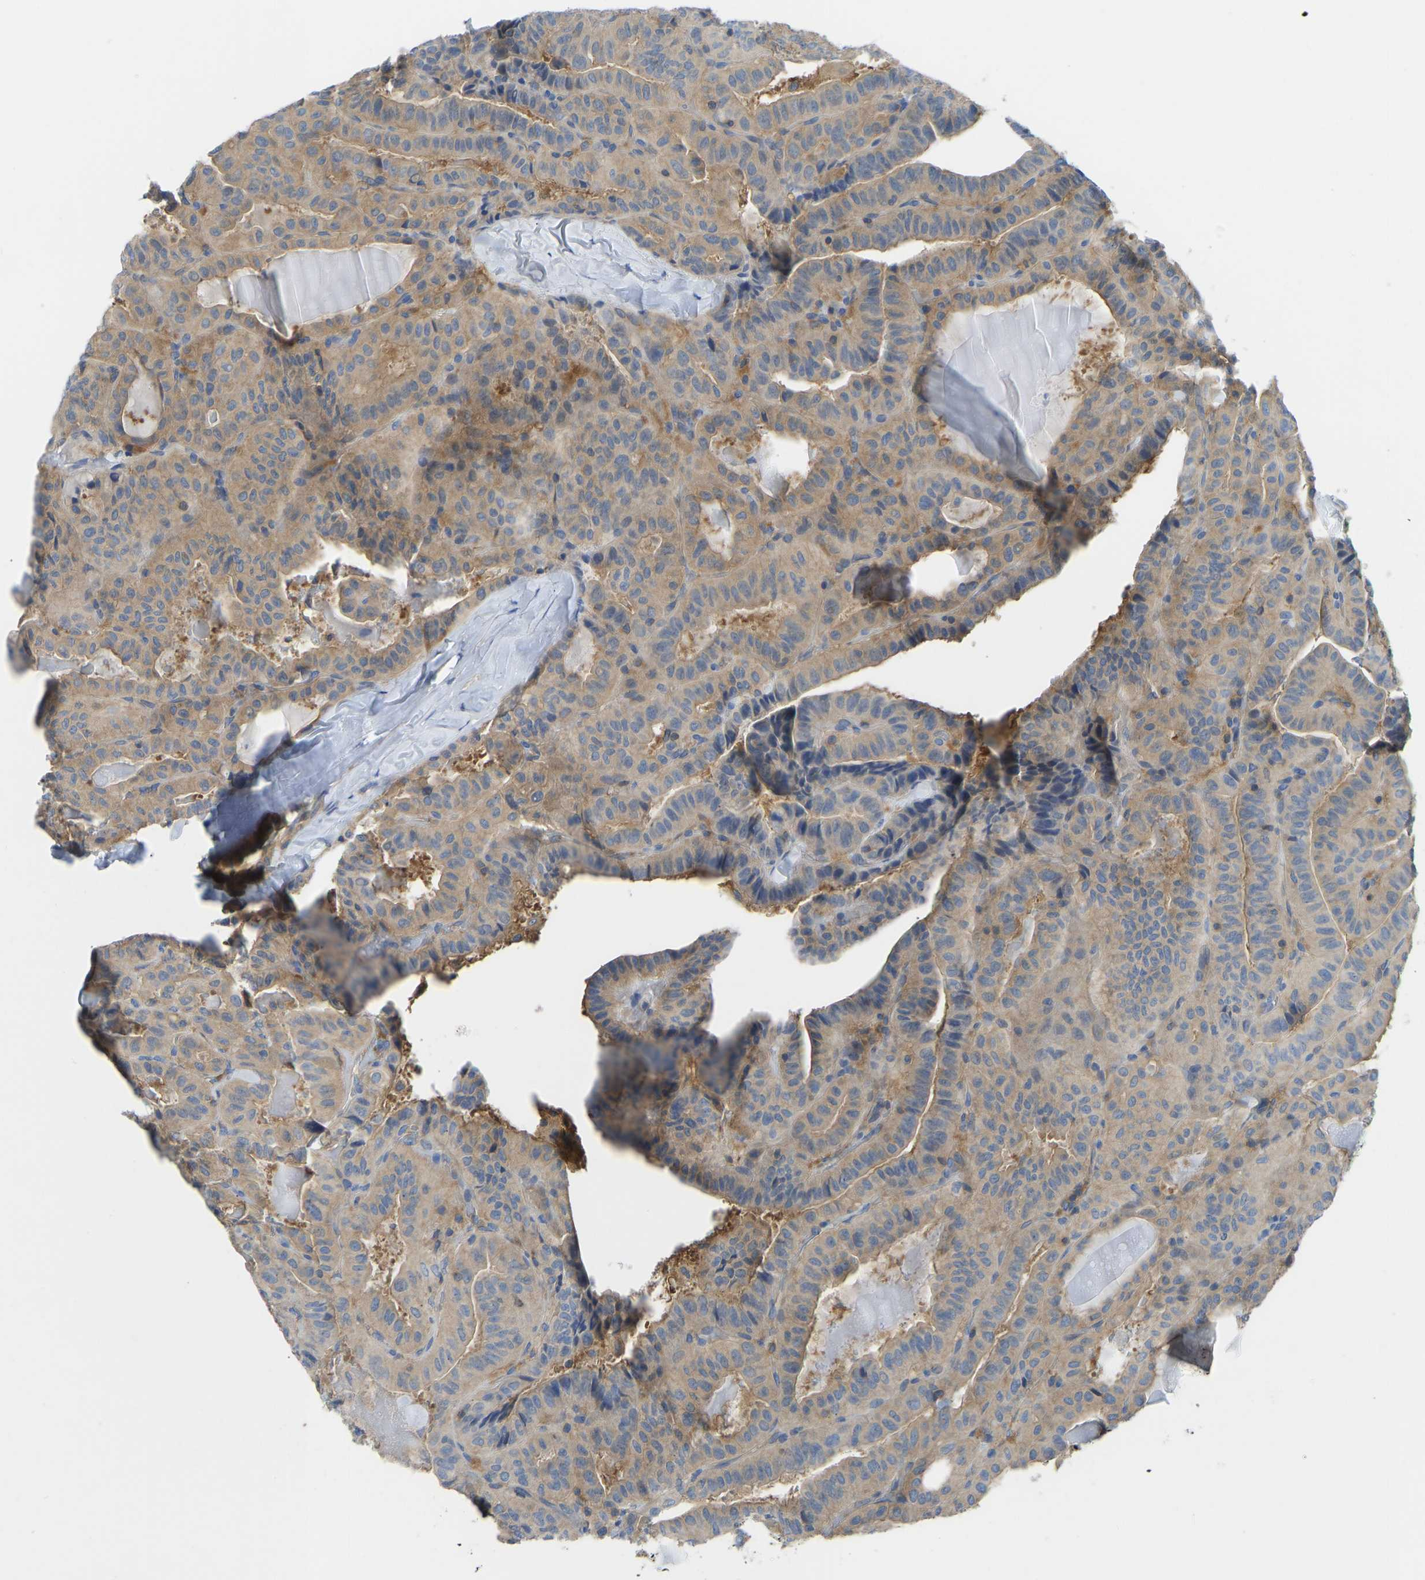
{"staining": {"intensity": "moderate", "quantity": ">75%", "location": "cytoplasmic/membranous"}, "tissue": "thyroid cancer", "cell_type": "Tumor cells", "image_type": "cancer", "snomed": [{"axis": "morphology", "description": "Papillary adenocarcinoma, NOS"}, {"axis": "topography", "description": "Thyroid gland"}], "caption": "Immunohistochemical staining of thyroid cancer (papillary adenocarcinoma) exhibits moderate cytoplasmic/membranous protein positivity in about >75% of tumor cells.", "gene": "PPP3CA", "patient": {"sex": "male", "age": 77}}